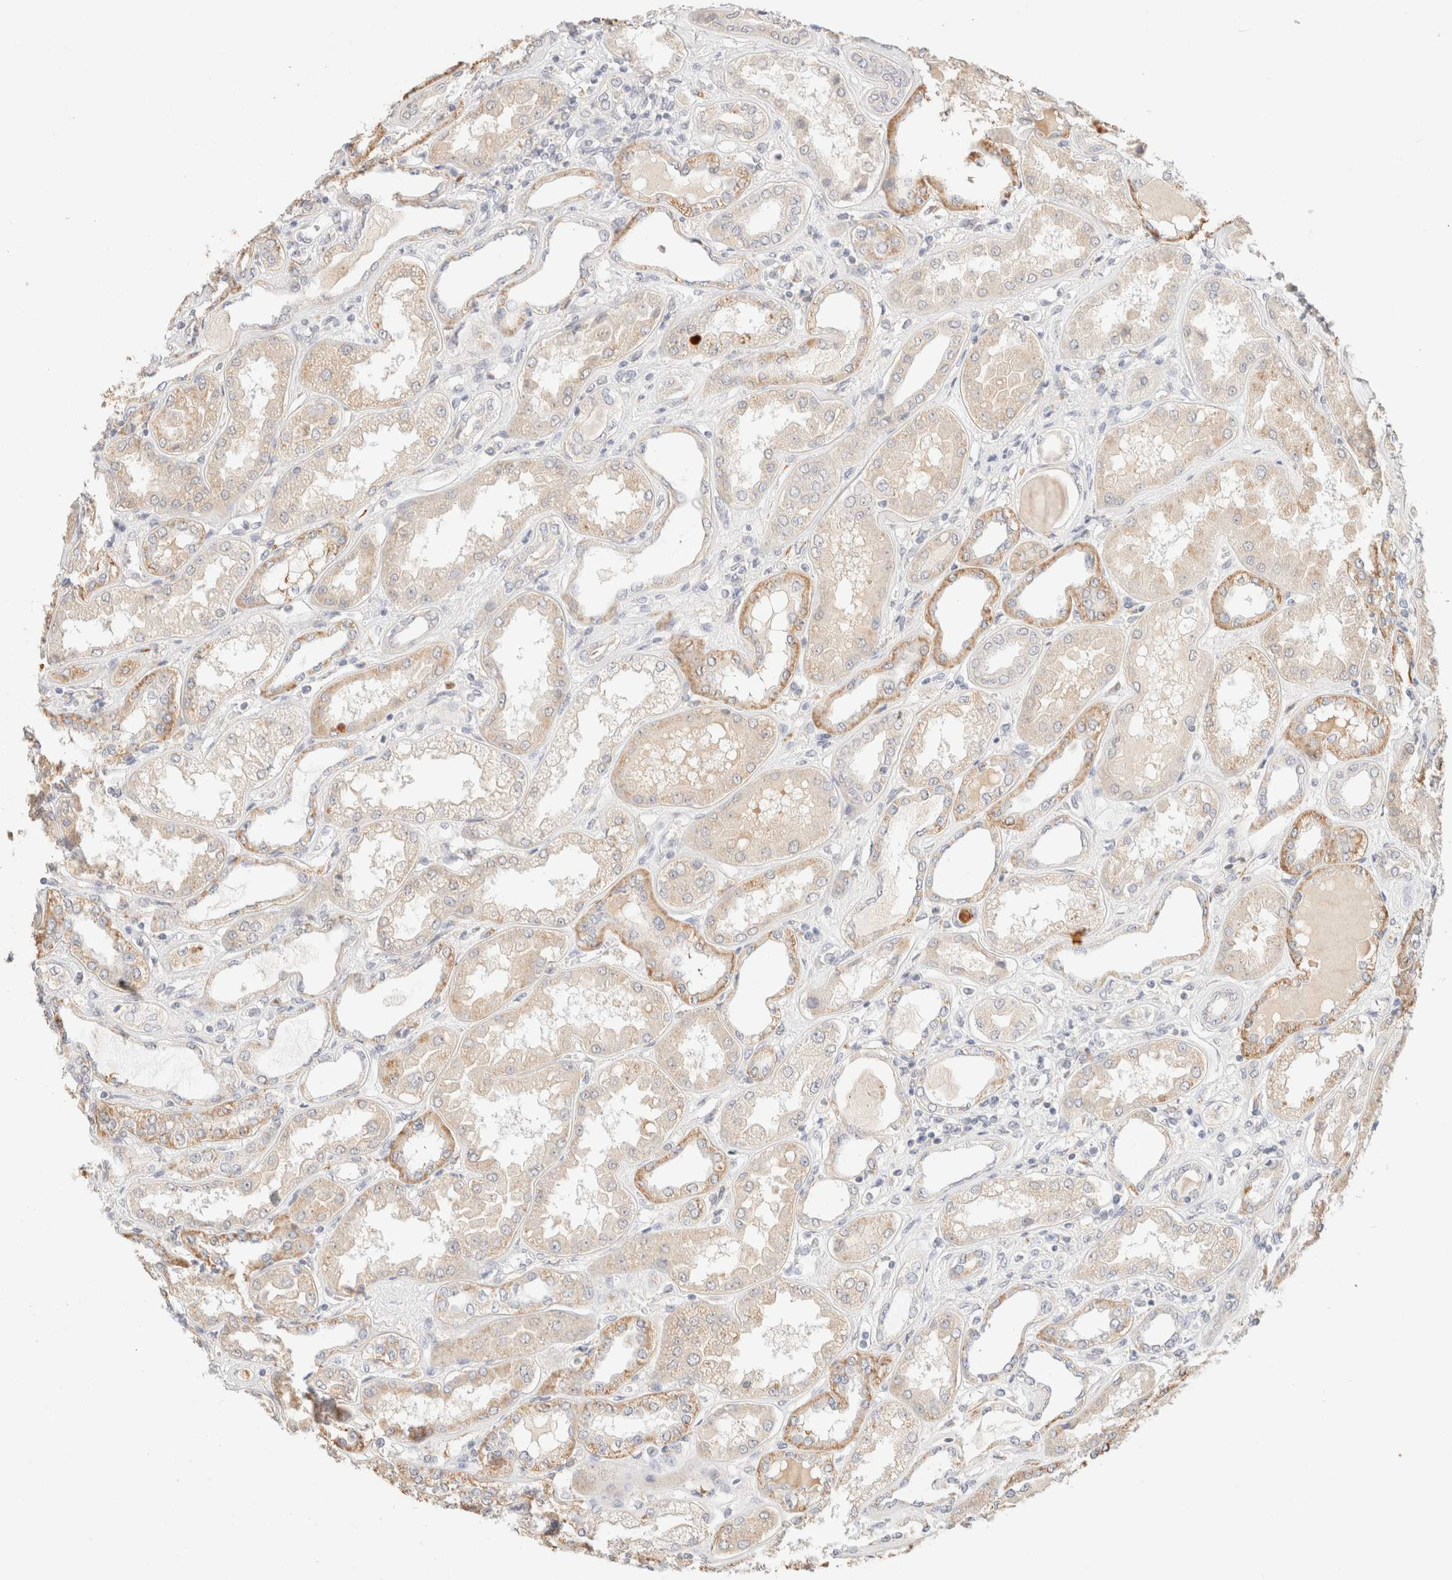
{"staining": {"intensity": "negative", "quantity": "none", "location": "none"}, "tissue": "kidney", "cell_type": "Cells in glomeruli", "image_type": "normal", "snomed": [{"axis": "morphology", "description": "Normal tissue, NOS"}, {"axis": "topography", "description": "Kidney"}], "caption": "The micrograph reveals no significant staining in cells in glomeruli of kidney. (Brightfield microscopy of DAB immunohistochemistry (IHC) at high magnification).", "gene": "SNTB1", "patient": {"sex": "female", "age": 56}}